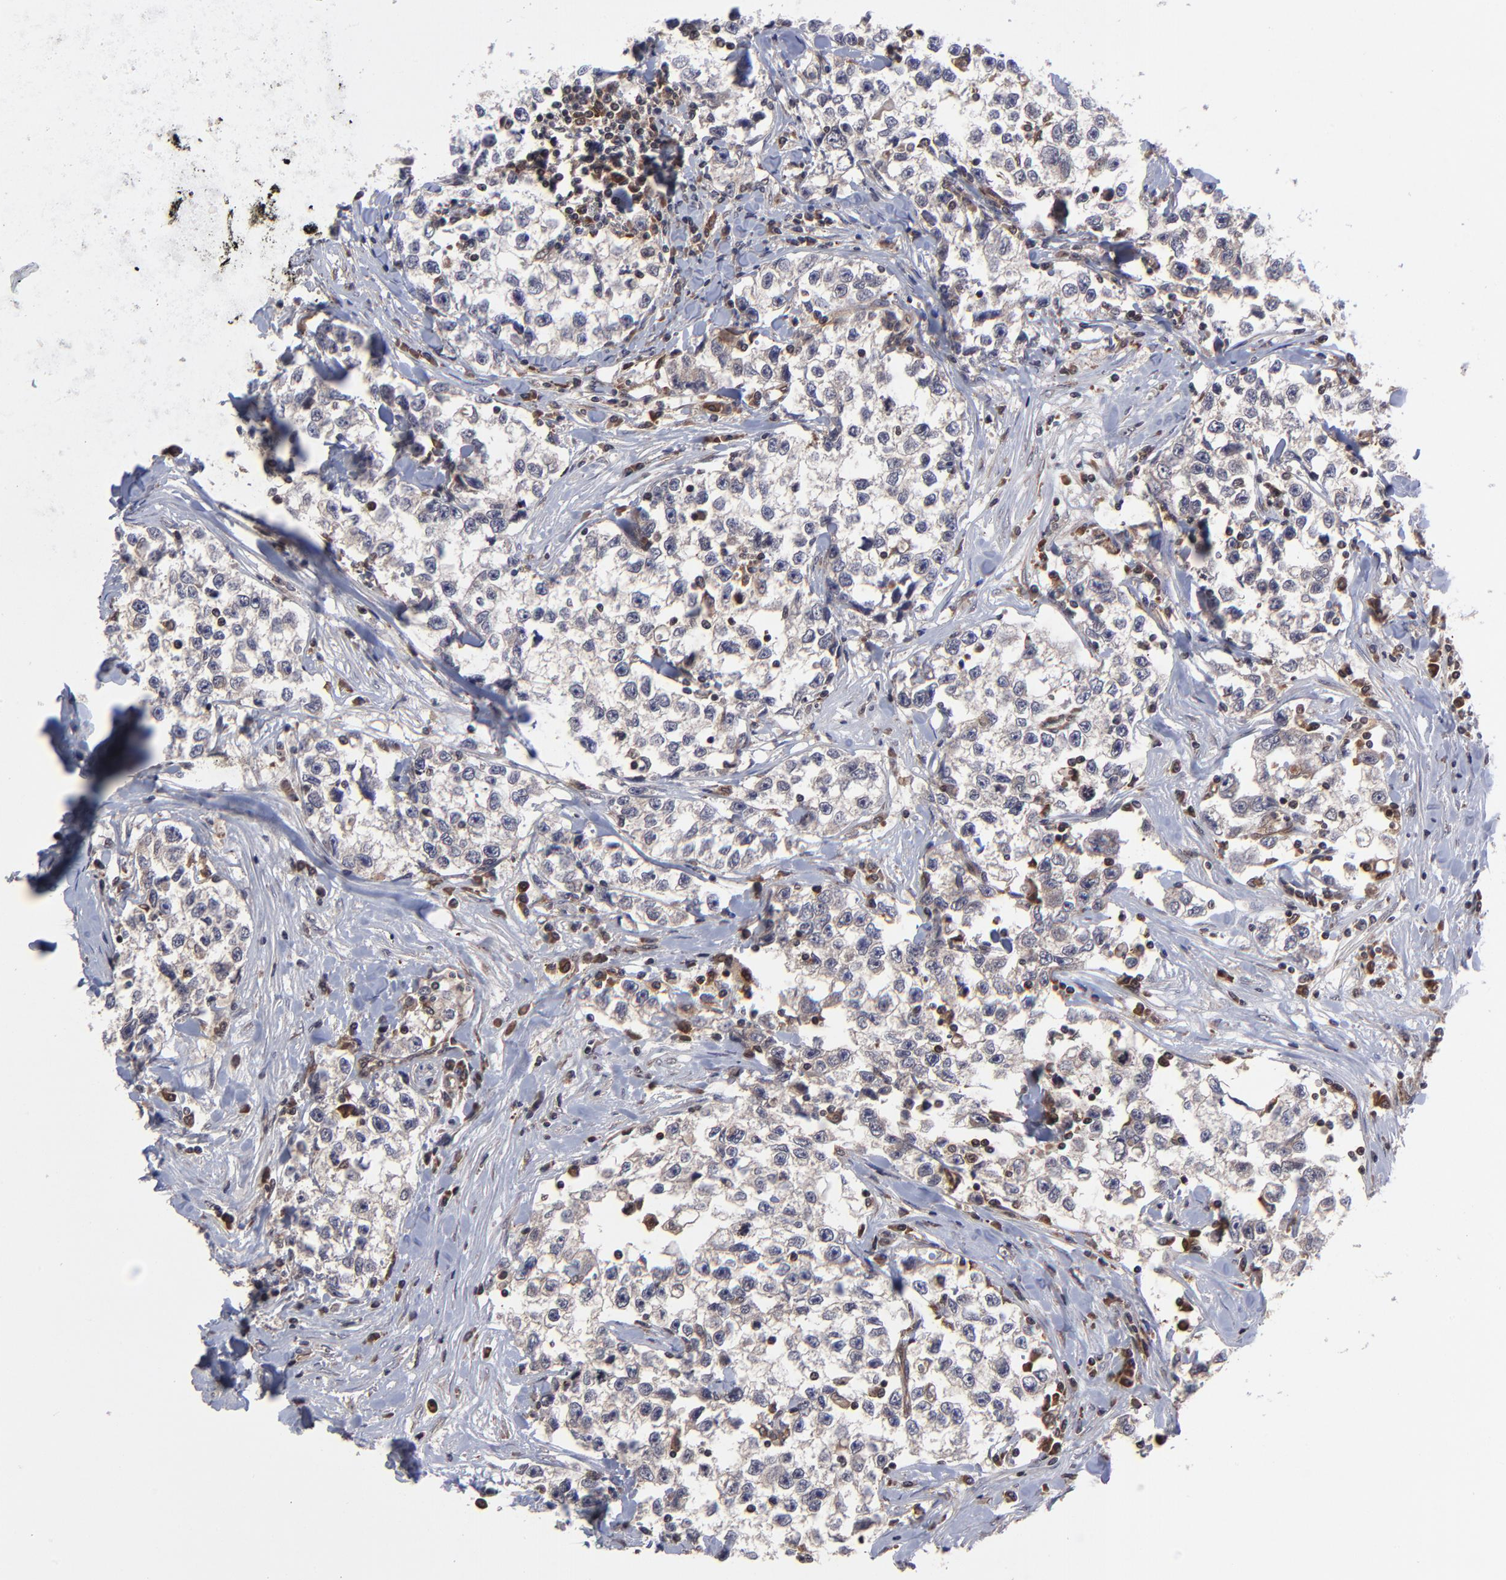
{"staining": {"intensity": "weak", "quantity": "<25%", "location": "cytoplasmic/membranous"}, "tissue": "testis cancer", "cell_type": "Tumor cells", "image_type": "cancer", "snomed": [{"axis": "morphology", "description": "Seminoma, NOS"}, {"axis": "morphology", "description": "Carcinoma, Embryonal, NOS"}, {"axis": "topography", "description": "Testis"}], "caption": "High power microscopy photomicrograph of an IHC photomicrograph of testis cancer (embryonal carcinoma), revealing no significant staining in tumor cells. (DAB (3,3'-diaminobenzidine) immunohistochemistry (IHC) visualized using brightfield microscopy, high magnification).", "gene": "UBE2L6", "patient": {"sex": "male", "age": 30}}